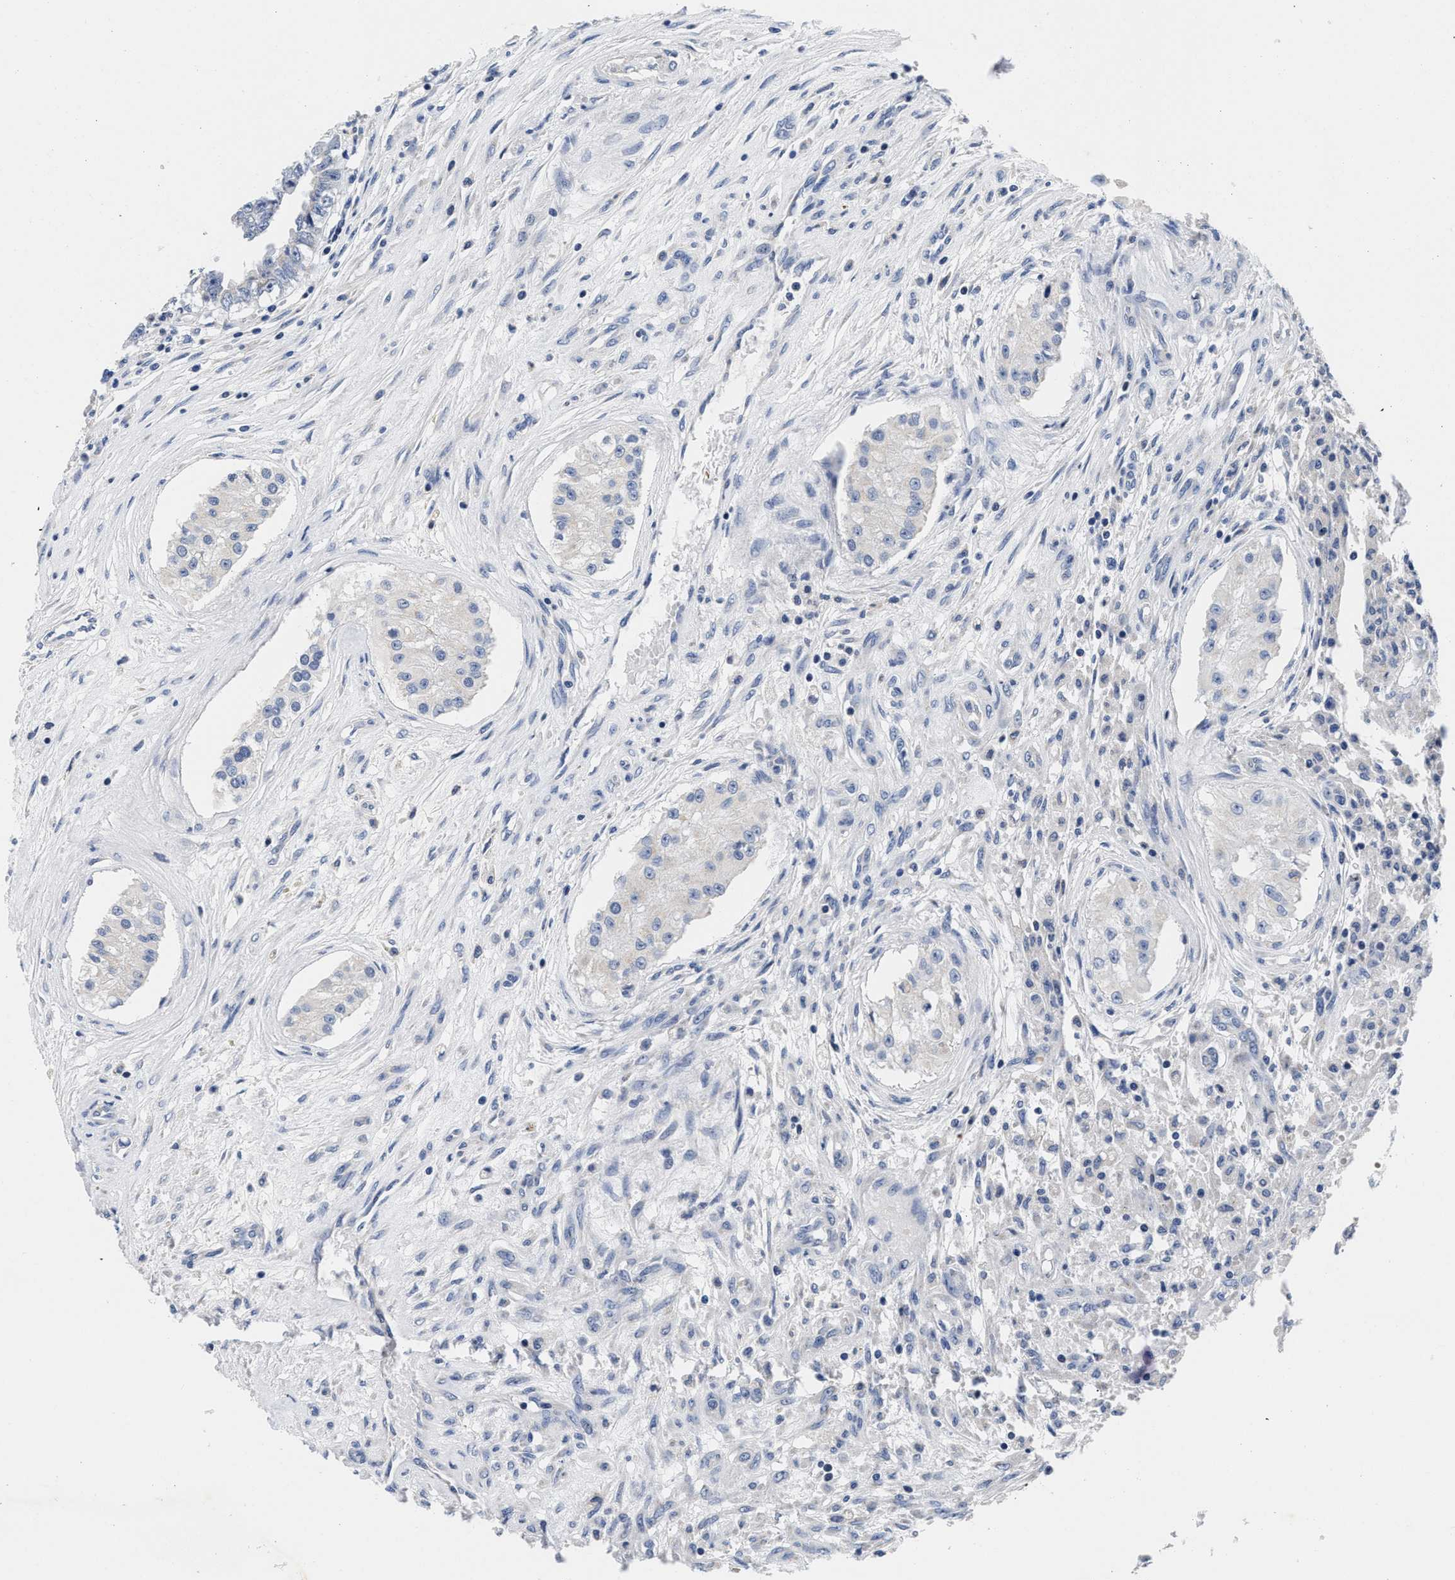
{"staining": {"intensity": "negative", "quantity": "none", "location": "none"}, "tissue": "testis cancer", "cell_type": "Tumor cells", "image_type": "cancer", "snomed": [{"axis": "morphology", "description": "Carcinoma, Embryonal, NOS"}, {"axis": "topography", "description": "Testis"}], "caption": "Testis cancer (embryonal carcinoma) was stained to show a protein in brown. There is no significant positivity in tumor cells. The staining was performed using DAB (3,3'-diaminobenzidine) to visualize the protein expression in brown, while the nuclei were stained in blue with hematoxylin (Magnification: 20x).", "gene": "SLC35F1", "patient": {"sex": "male", "age": 25}}